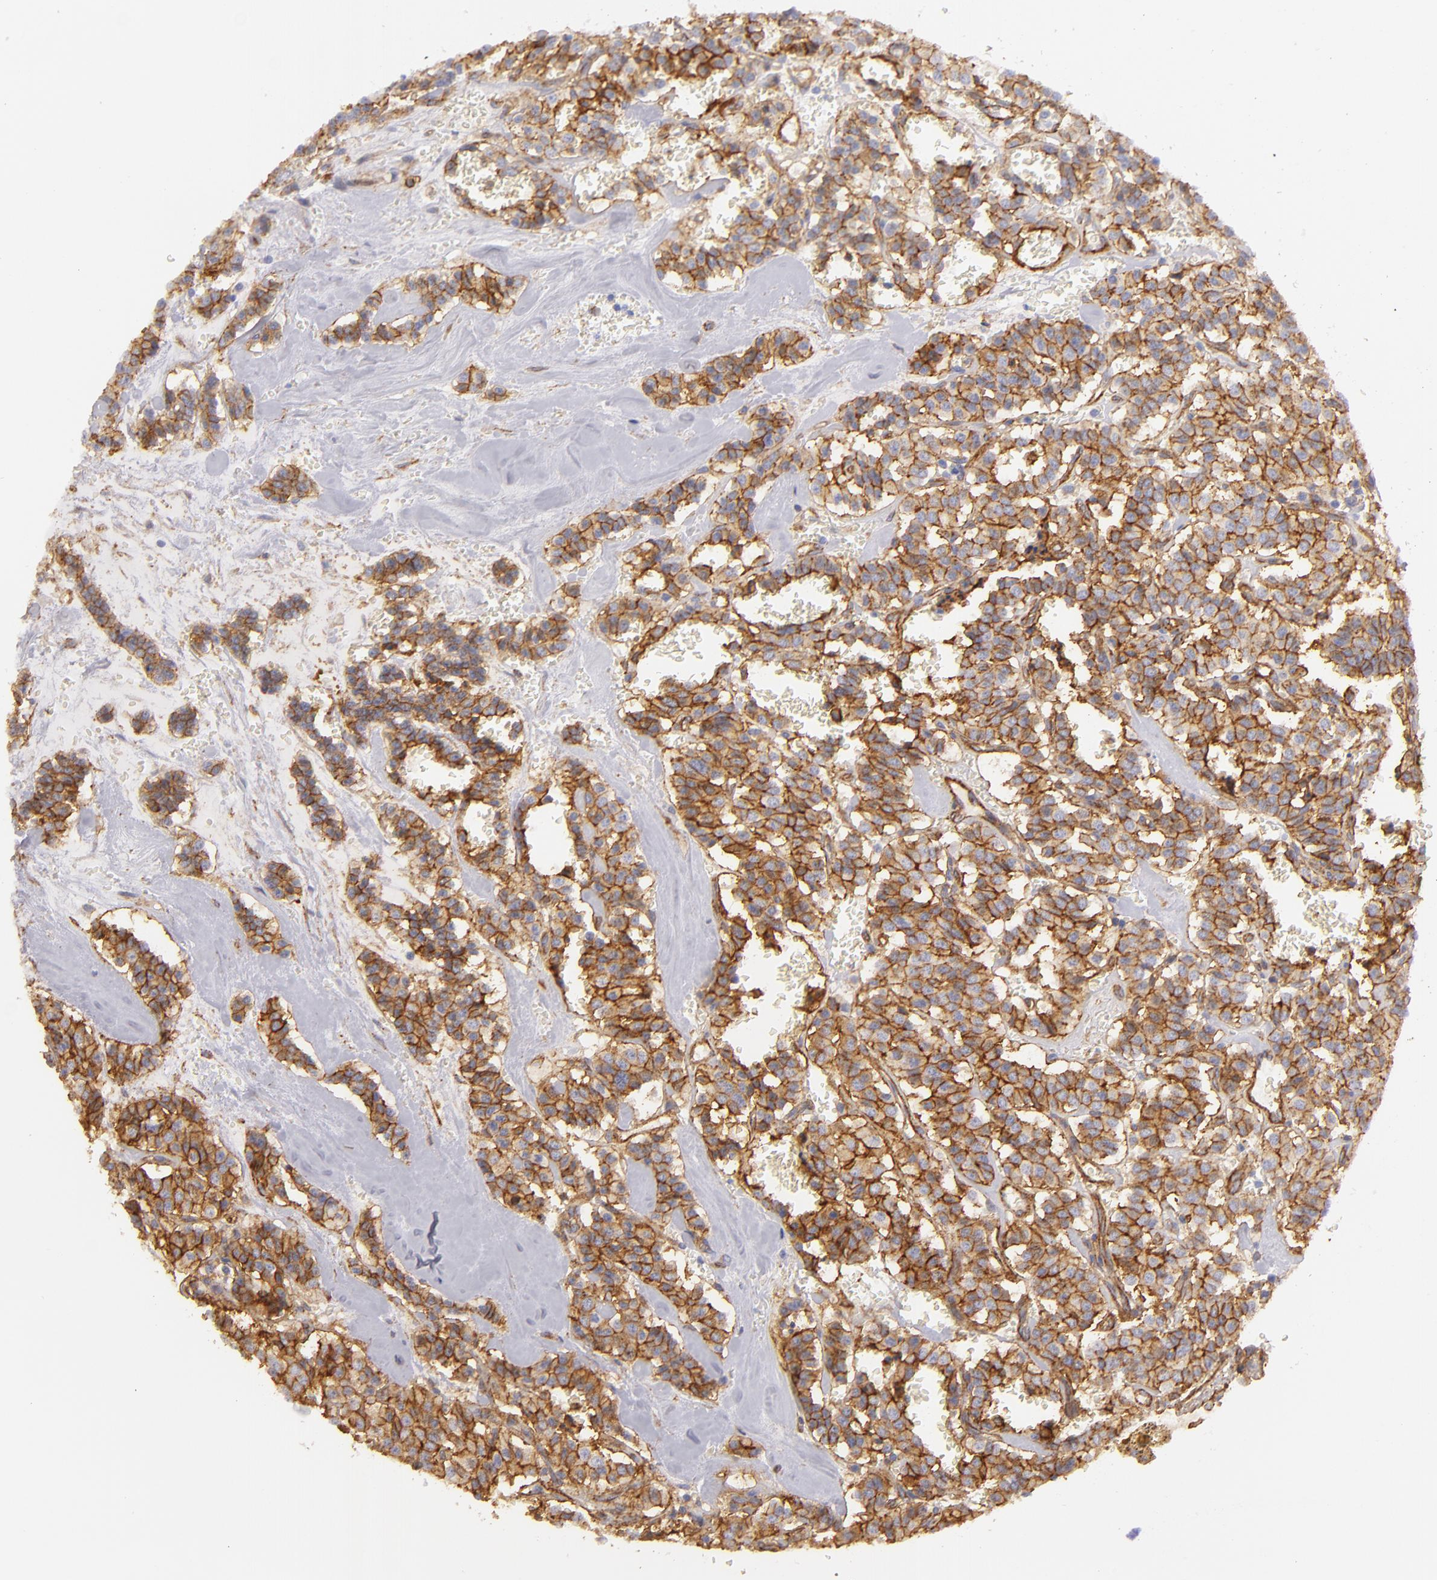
{"staining": {"intensity": "moderate", "quantity": ">75%", "location": "cytoplasmic/membranous"}, "tissue": "carcinoid", "cell_type": "Tumor cells", "image_type": "cancer", "snomed": [{"axis": "morphology", "description": "Carcinoid, malignant, NOS"}, {"axis": "topography", "description": "Bronchus"}], "caption": "Immunohistochemical staining of human malignant carcinoid demonstrates medium levels of moderate cytoplasmic/membranous protein staining in about >75% of tumor cells.", "gene": "CD151", "patient": {"sex": "male", "age": 55}}